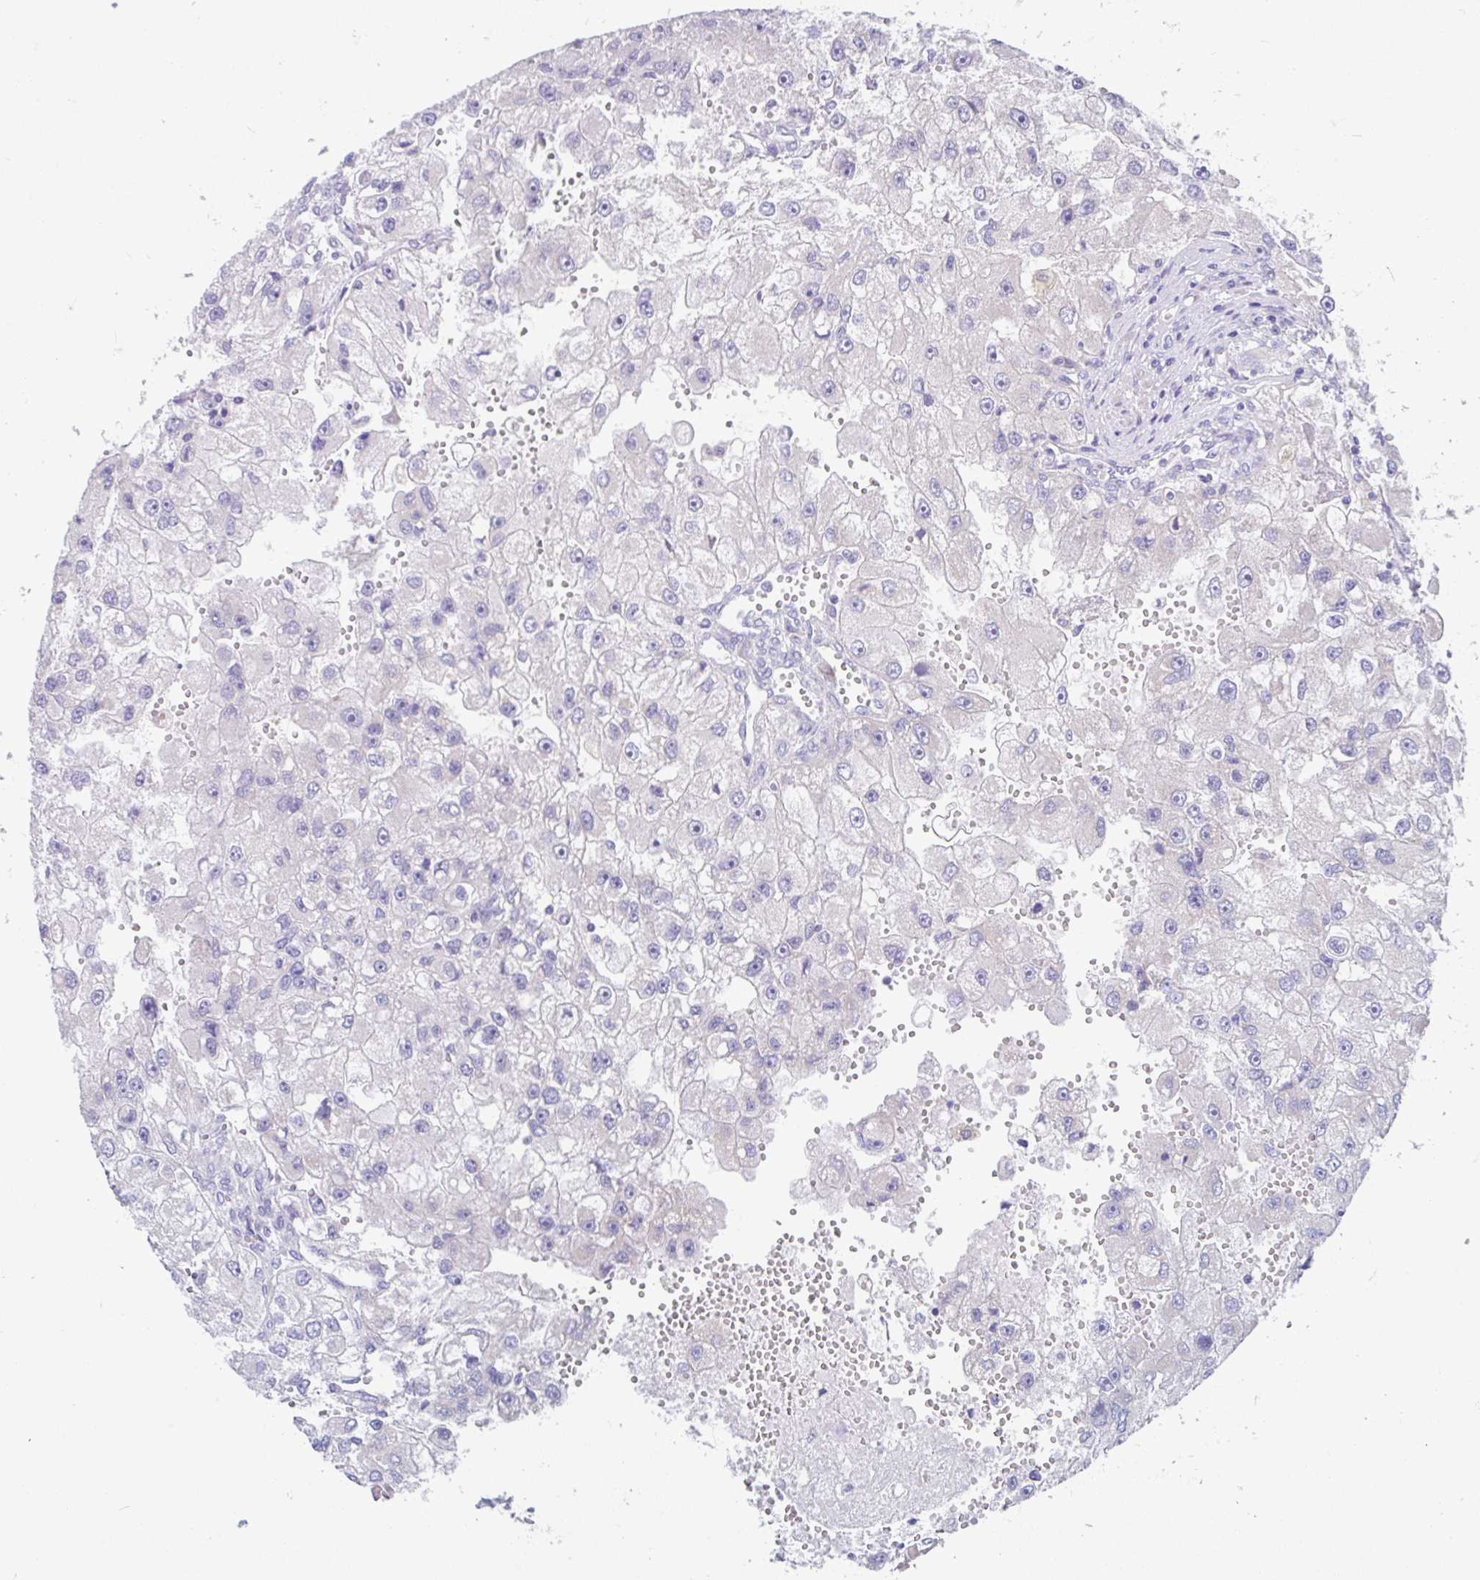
{"staining": {"intensity": "negative", "quantity": "none", "location": "none"}, "tissue": "renal cancer", "cell_type": "Tumor cells", "image_type": "cancer", "snomed": [{"axis": "morphology", "description": "Adenocarcinoma, NOS"}, {"axis": "topography", "description": "Kidney"}], "caption": "Human adenocarcinoma (renal) stained for a protein using immunohistochemistry displays no positivity in tumor cells.", "gene": "CCSAP", "patient": {"sex": "male", "age": 63}}